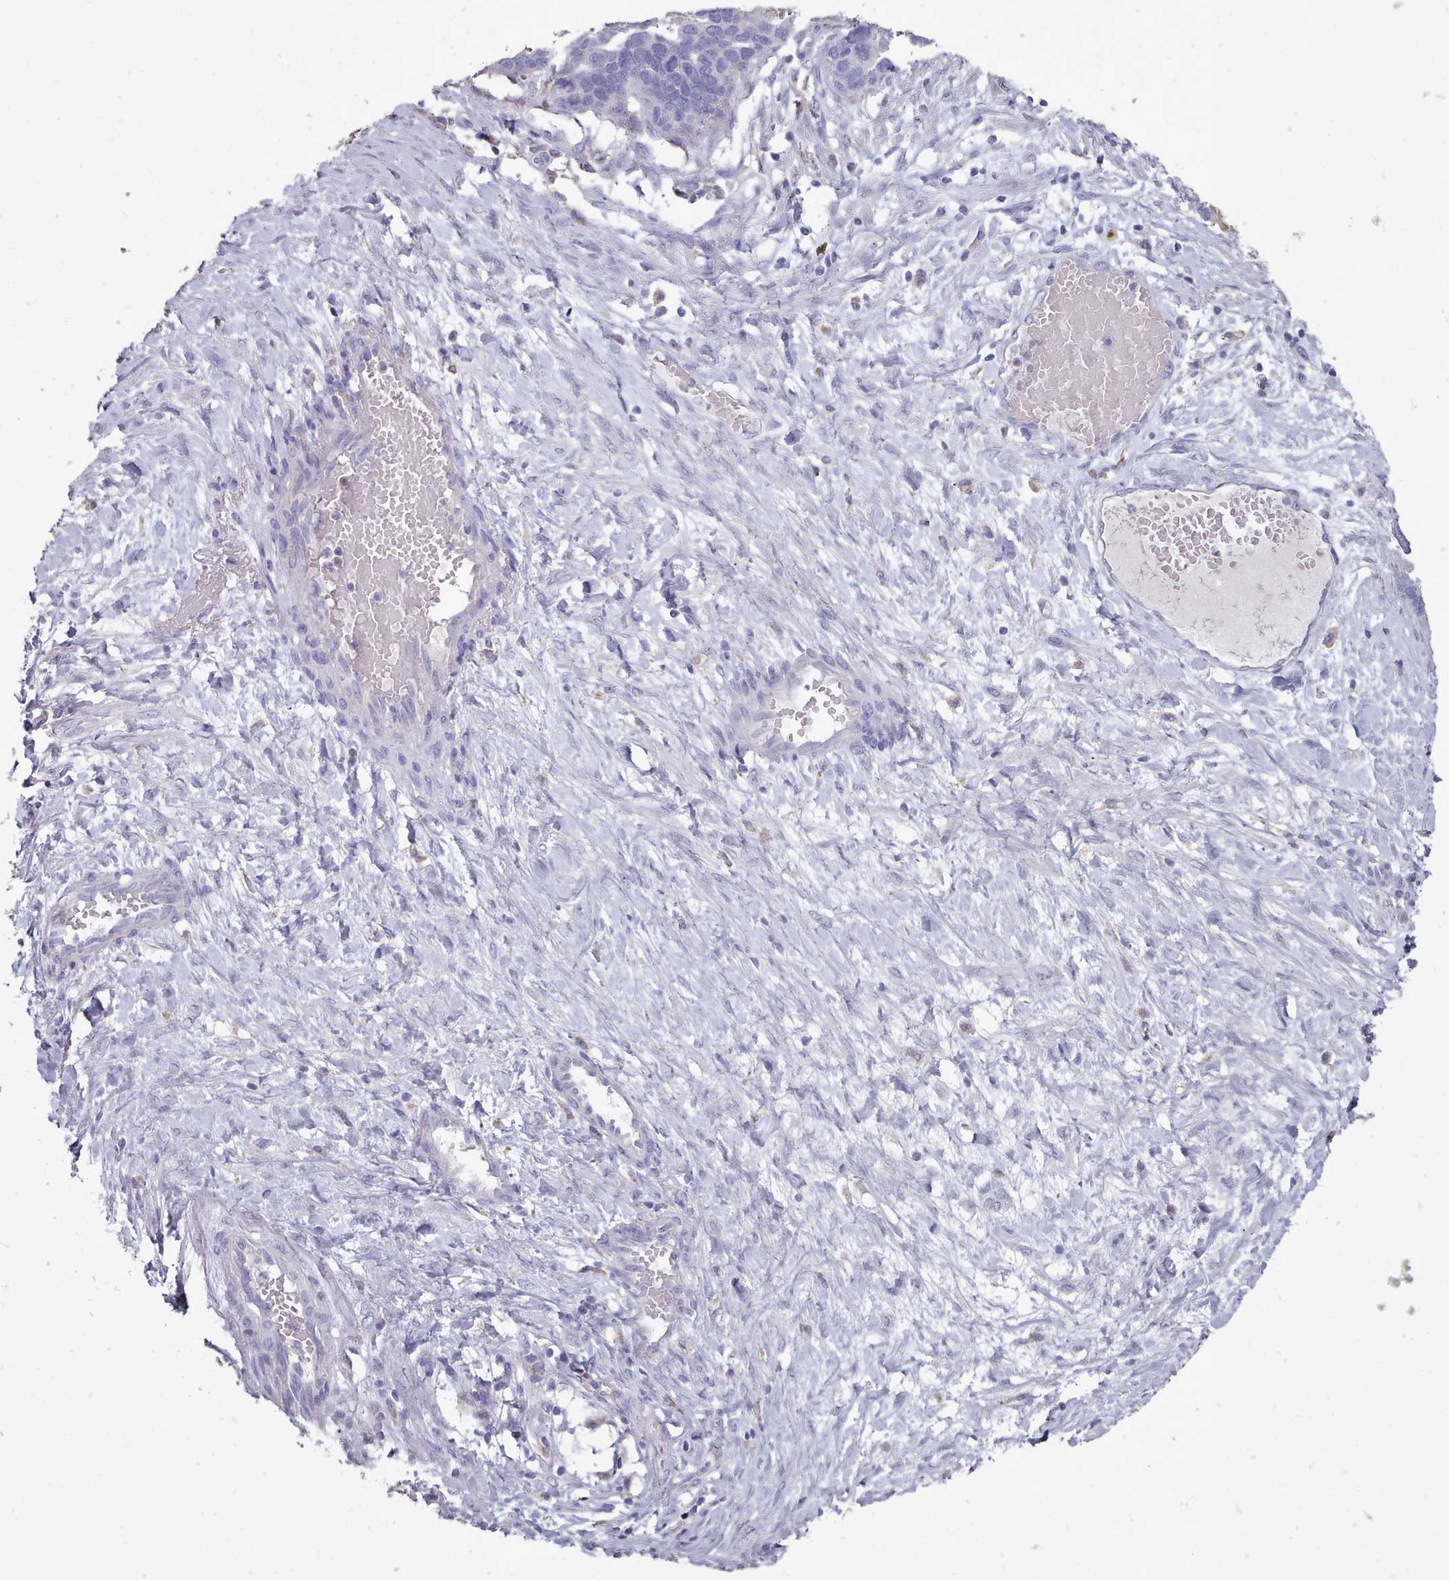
{"staining": {"intensity": "negative", "quantity": "none", "location": "none"}, "tissue": "ovarian cancer", "cell_type": "Tumor cells", "image_type": "cancer", "snomed": [{"axis": "morphology", "description": "Cystadenocarcinoma, serous, NOS"}, {"axis": "topography", "description": "Ovary"}], "caption": "This is an IHC photomicrograph of serous cystadenocarcinoma (ovarian). There is no positivity in tumor cells.", "gene": "OTULINL", "patient": {"sex": "female", "age": 54}}